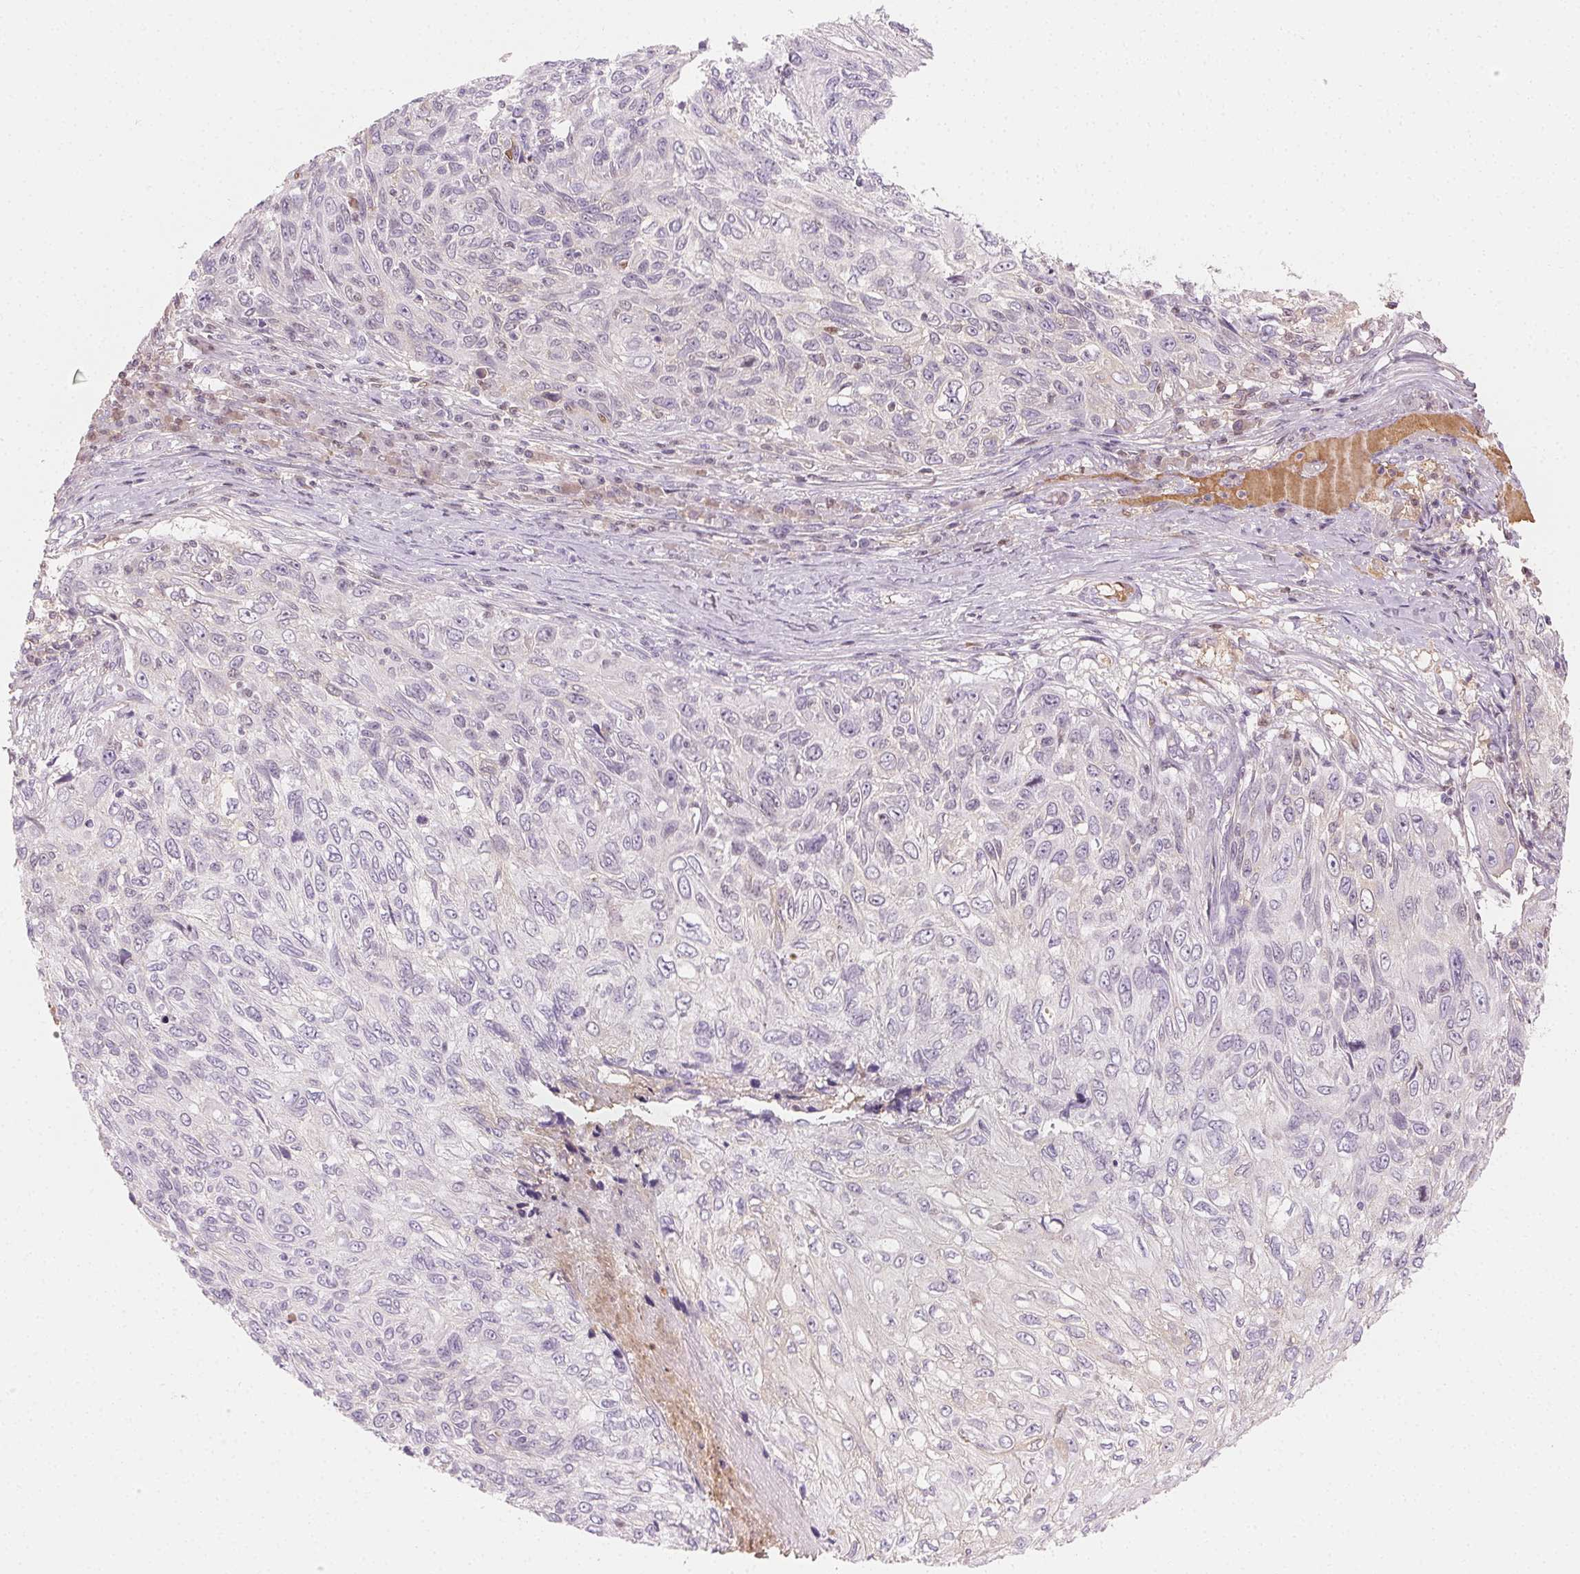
{"staining": {"intensity": "negative", "quantity": "none", "location": "none"}, "tissue": "skin cancer", "cell_type": "Tumor cells", "image_type": "cancer", "snomed": [{"axis": "morphology", "description": "Squamous cell carcinoma, NOS"}, {"axis": "topography", "description": "Skin"}], "caption": "The image reveals no staining of tumor cells in skin cancer.", "gene": "AFM", "patient": {"sex": "male", "age": 92}}